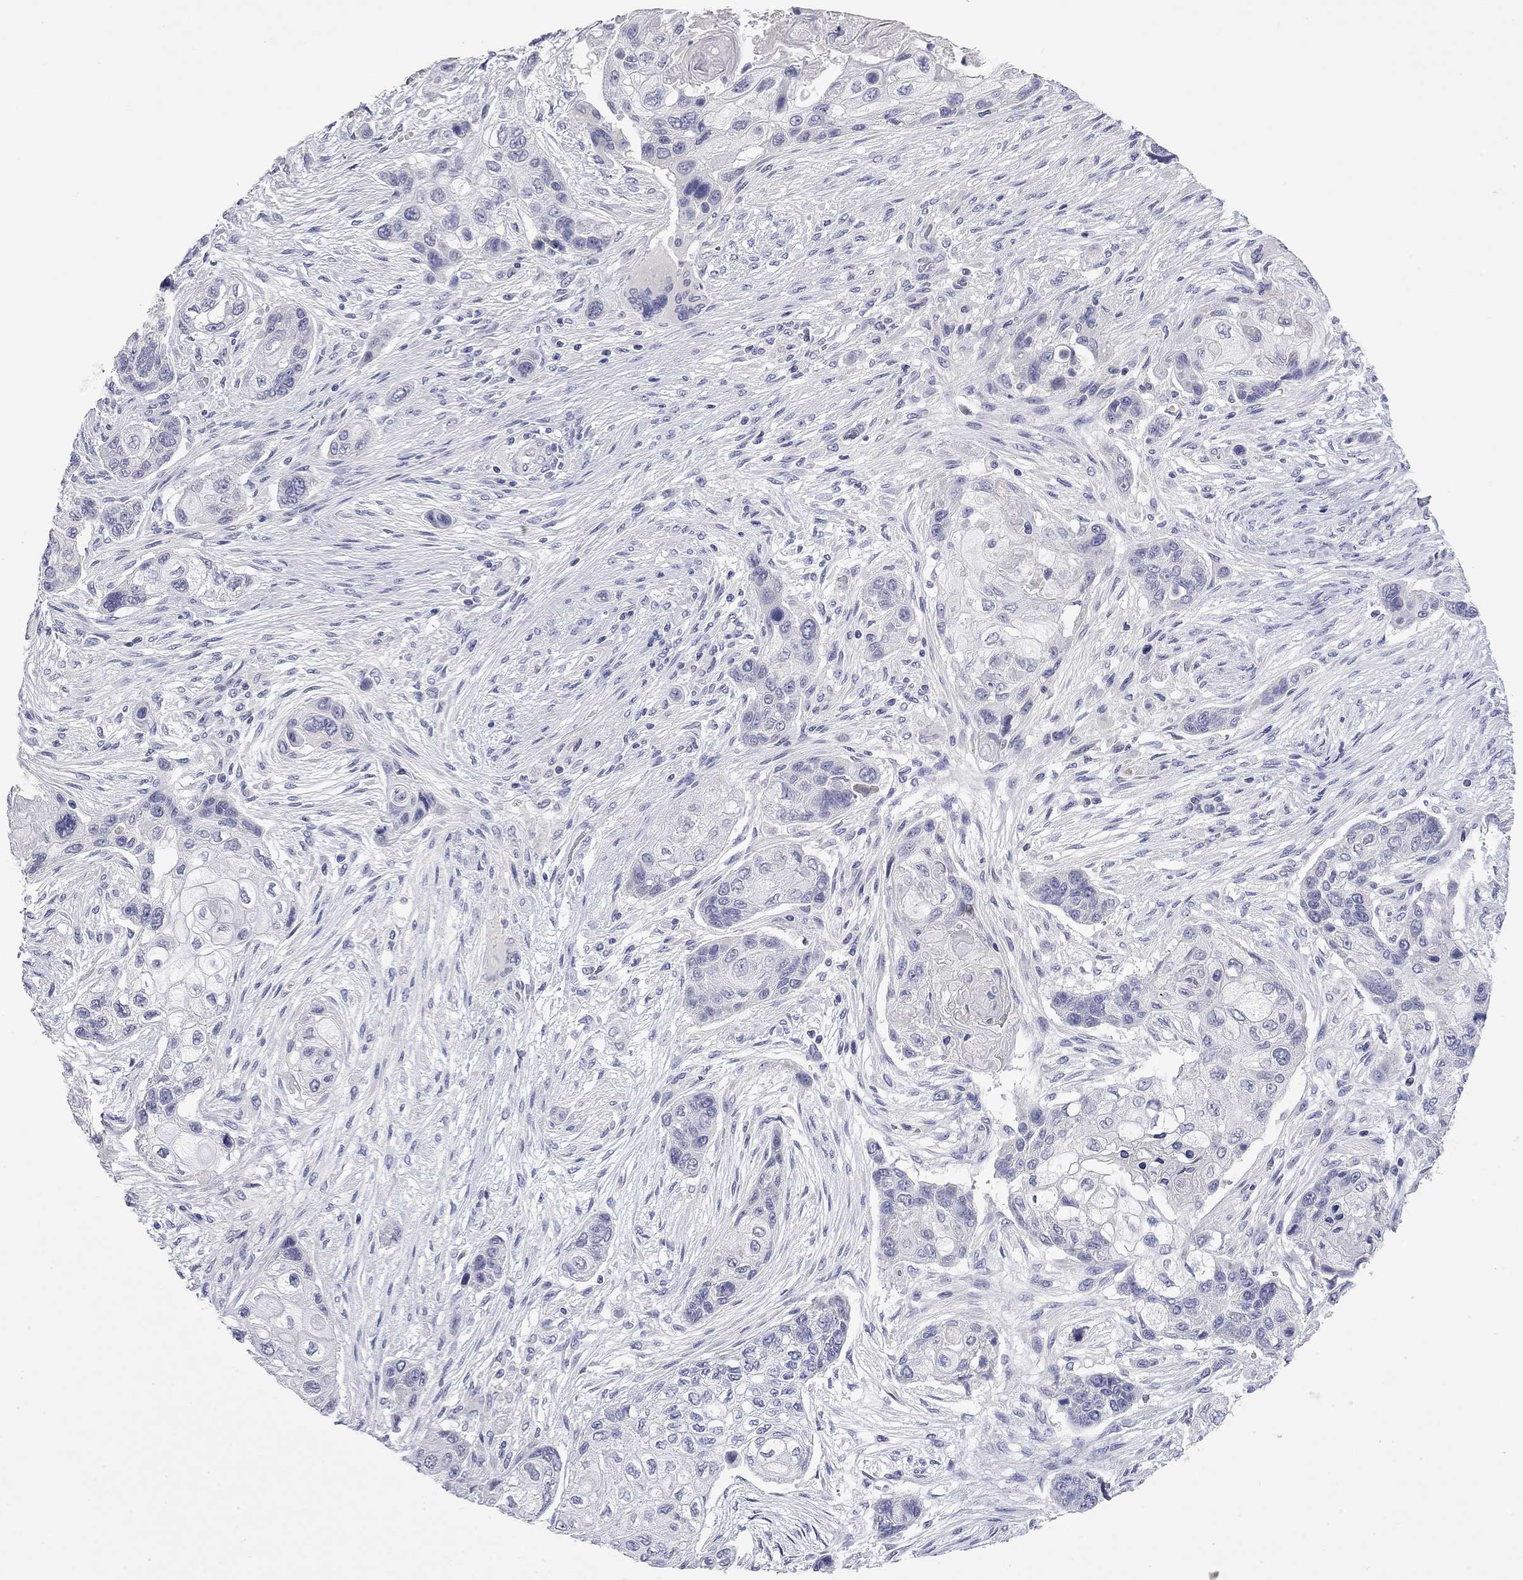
{"staining": {"intensity": "negative", "quantity": "none", "location": "none"}, "tissue": "lung cancer", "cell_type": "Tumor cells", "image_type": "cancer", "snomed": [{"axis": "morphology", "description": "Squamous cell carcinoma, NOS"}, {"axis": "topography", "description": "Lung"}], "caption": "This histopathology image is of squamous cell carcinoma (lung) stained with immunohistochemistry (IHC) to label a protein in brown with the nuclei are counter-stained blue. There is no positivity in tumor cells.", "gene": "ABCB4", "patient": {"sex": "male", "age": 69}}